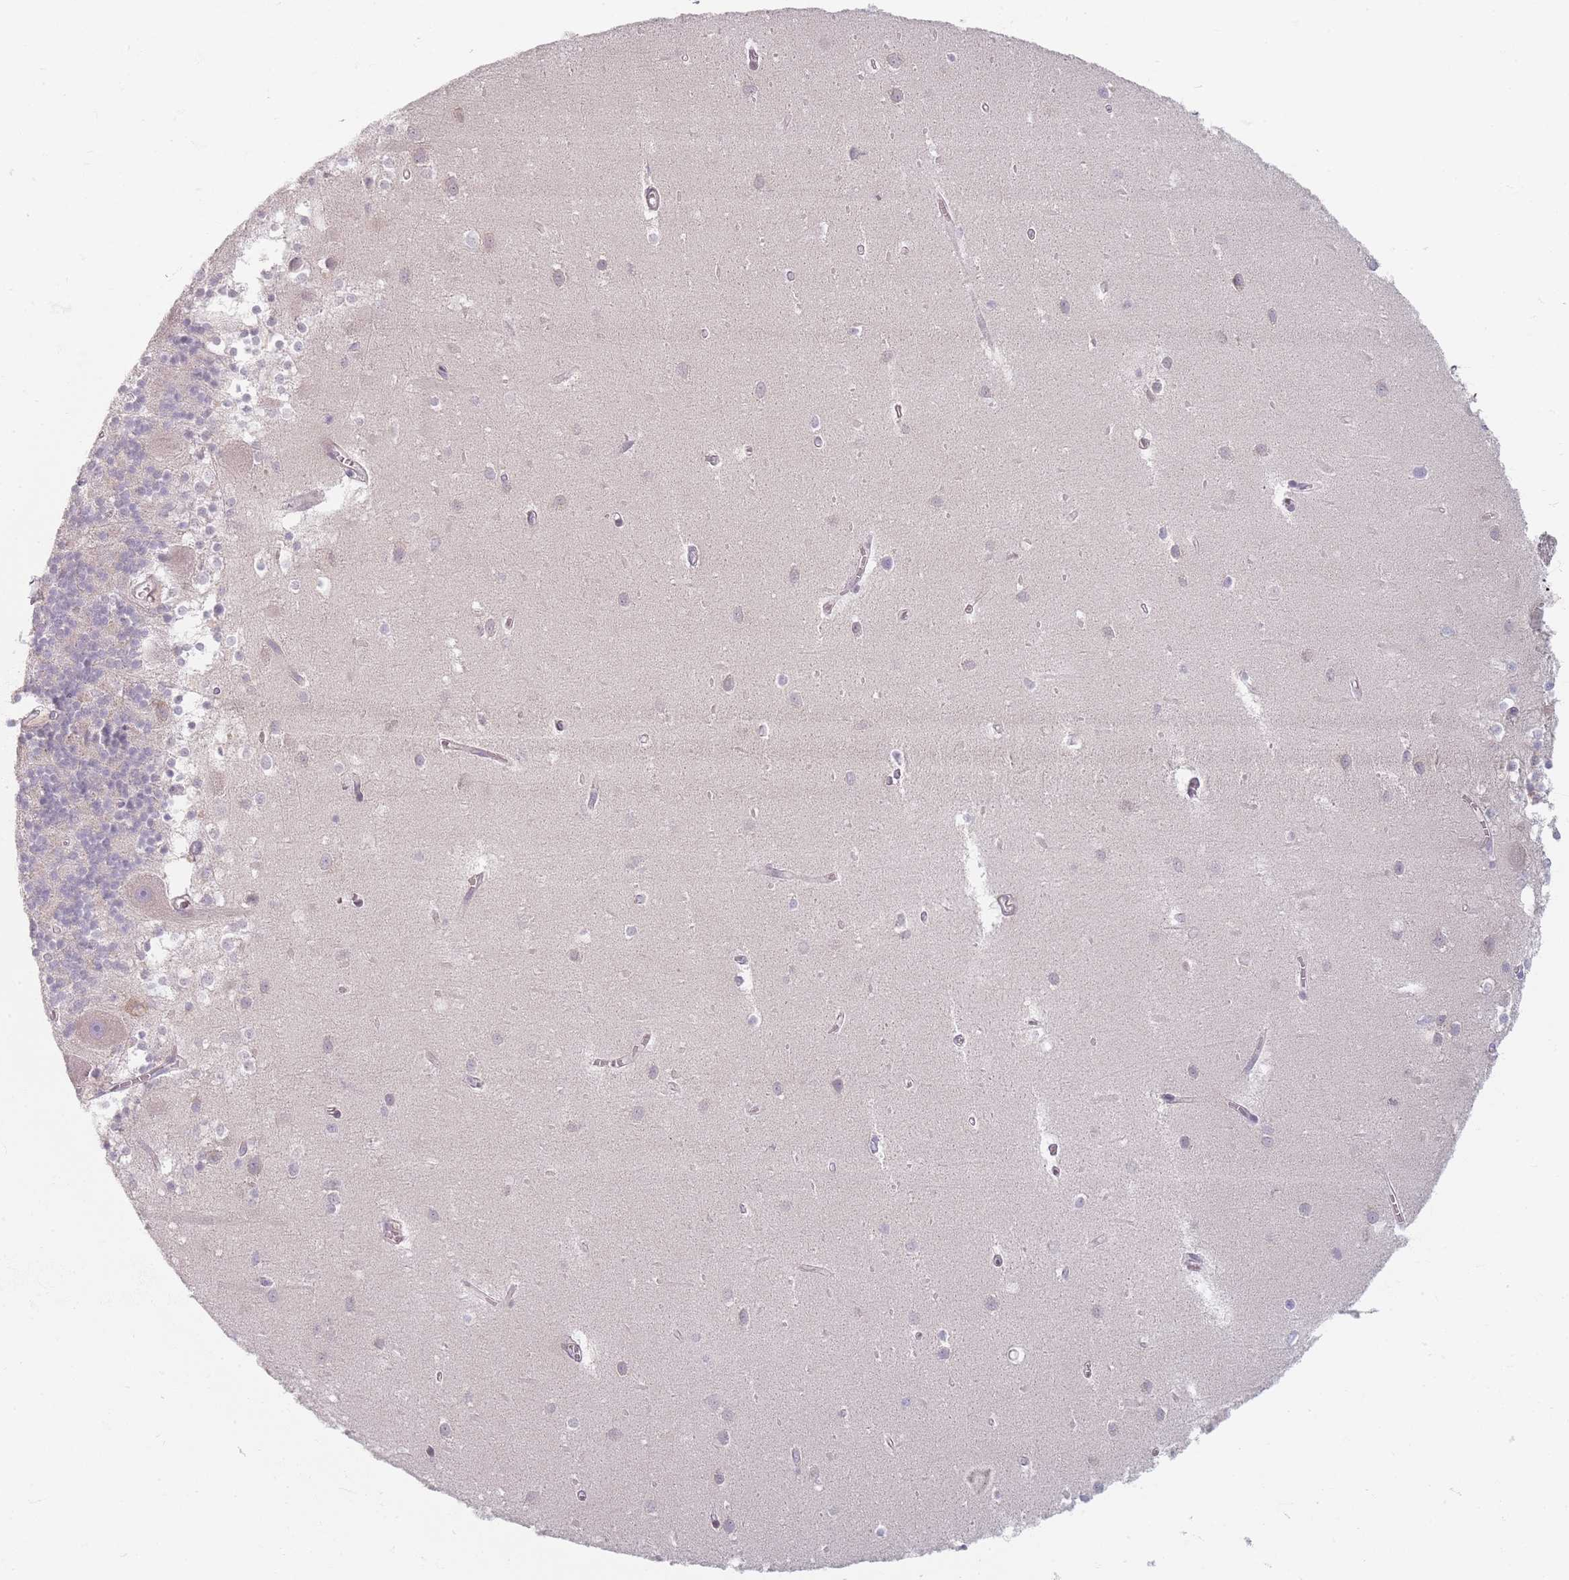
{"staining": {"intensity": "negative", "quantity": "none", "location": "none"}, "tissue": "cerebellum", "cell_type": "Cells in granular layer", "image_type": "normal", "snomed": [{"axis": "morphology", "description": "Normal tissue, NOS"}, {"axis": "topography", "description": "Cerebellum"}], "caption": "An IHC histopathology image of unremarkable cerebellum is shown. There is no staining in cells in granular layer of cerebellum. (DAB (3,3'-diaminobenzidine) IHC, high magnification).", "gene": "TMOD1", "patient": {"sex": "male", "age": 54}}